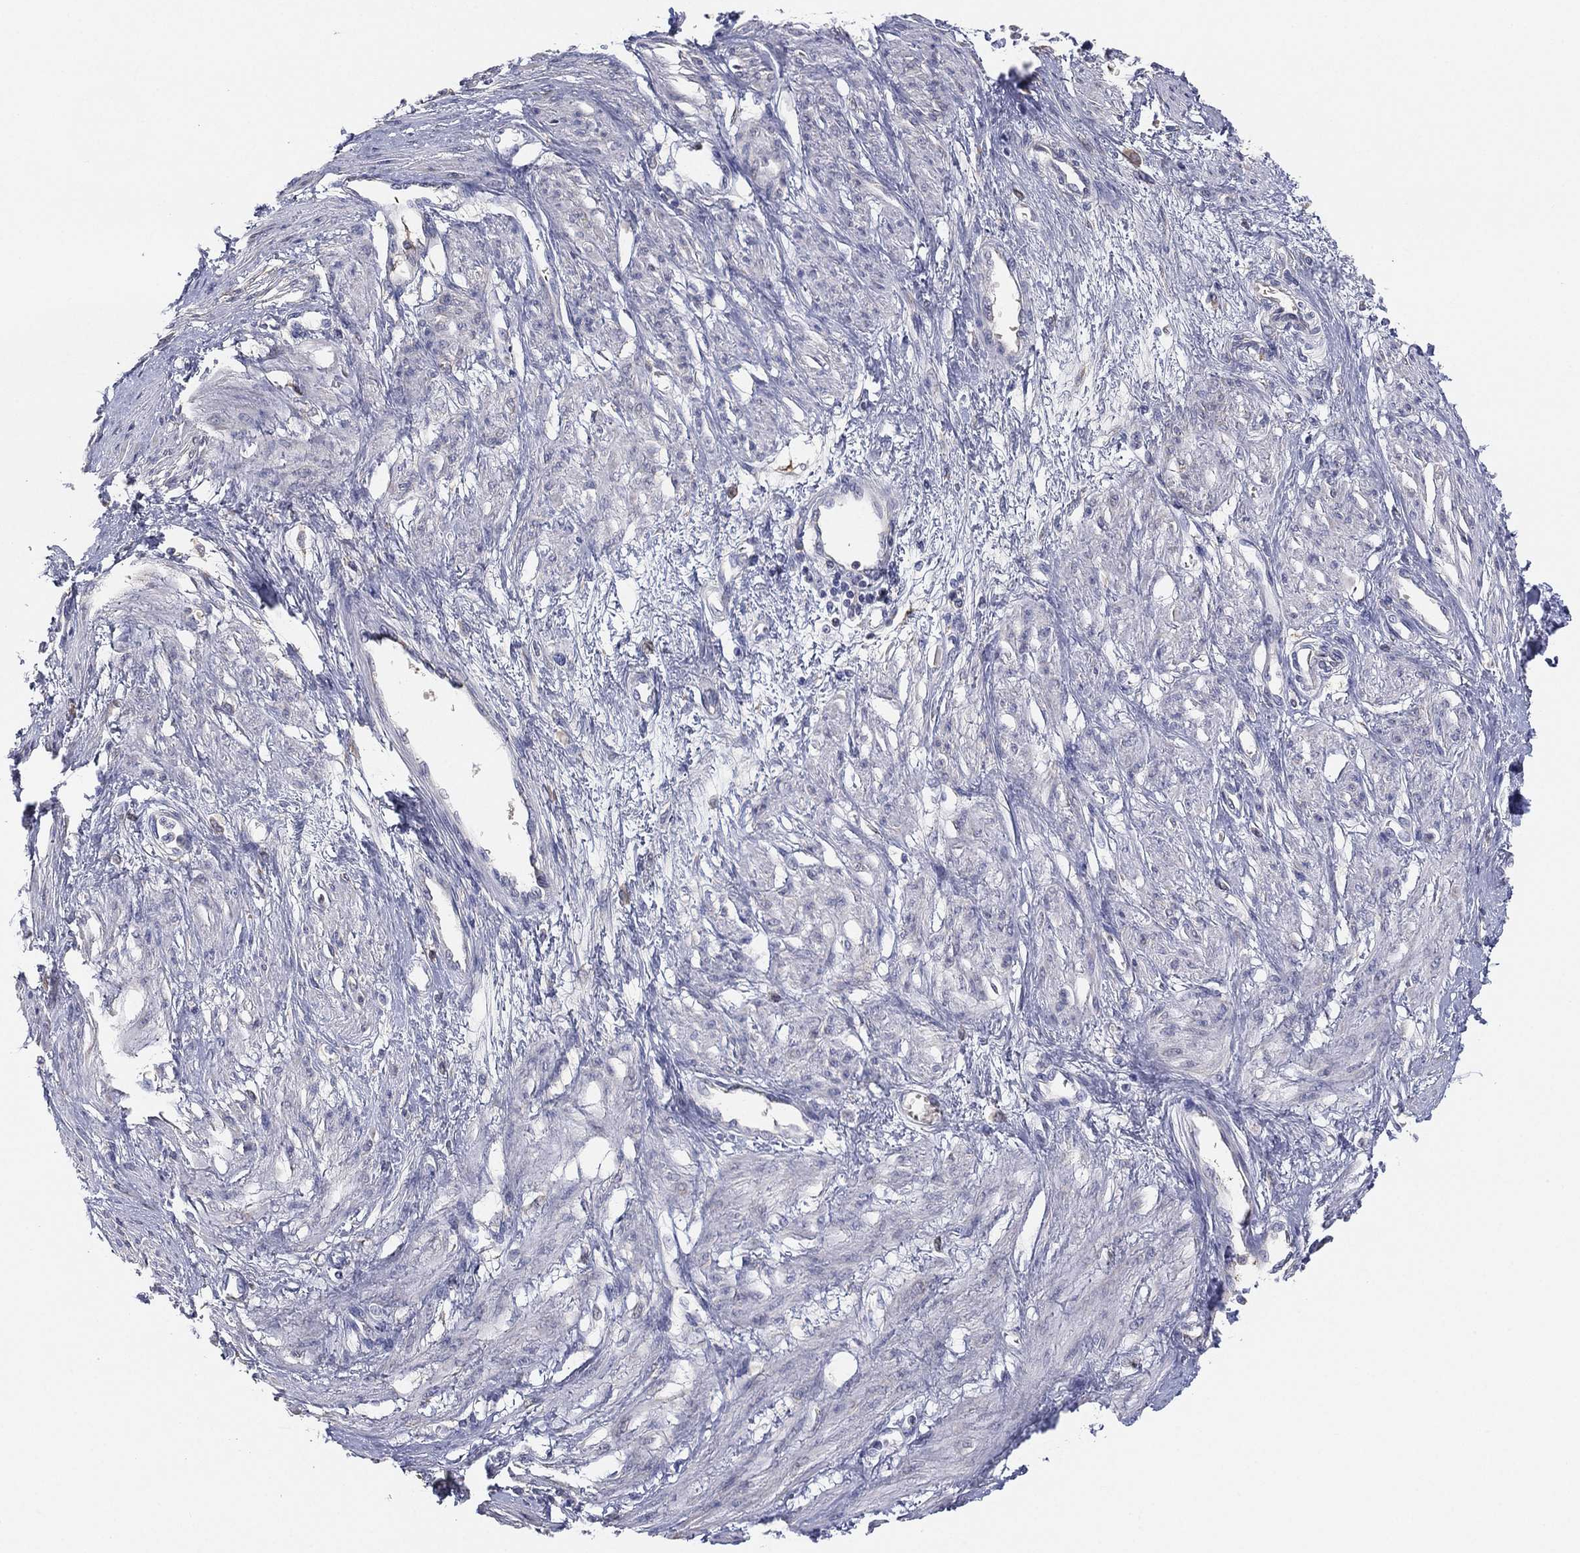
{"staining": {"intensity": "negative", "quantity": "none", "location": "none"}, "tissue": "smooth muscle", "cell_type": "Smooth muscle cells", "image_type": "normal", "snomed": [{"axis": "morphology", "description": "Normal tissue, NOS"}, {"axis": "topography", "description": "Smooth muscle"}, {"axis": "topography", "description": "Uterus"}], "caption": "Smooth muscle stained for a protein using immunohistochemistry (IHC) shows no positivity smooth muscle cells.", "gene": "MLF1", "patient": {"sex": "female", "age": 39}}